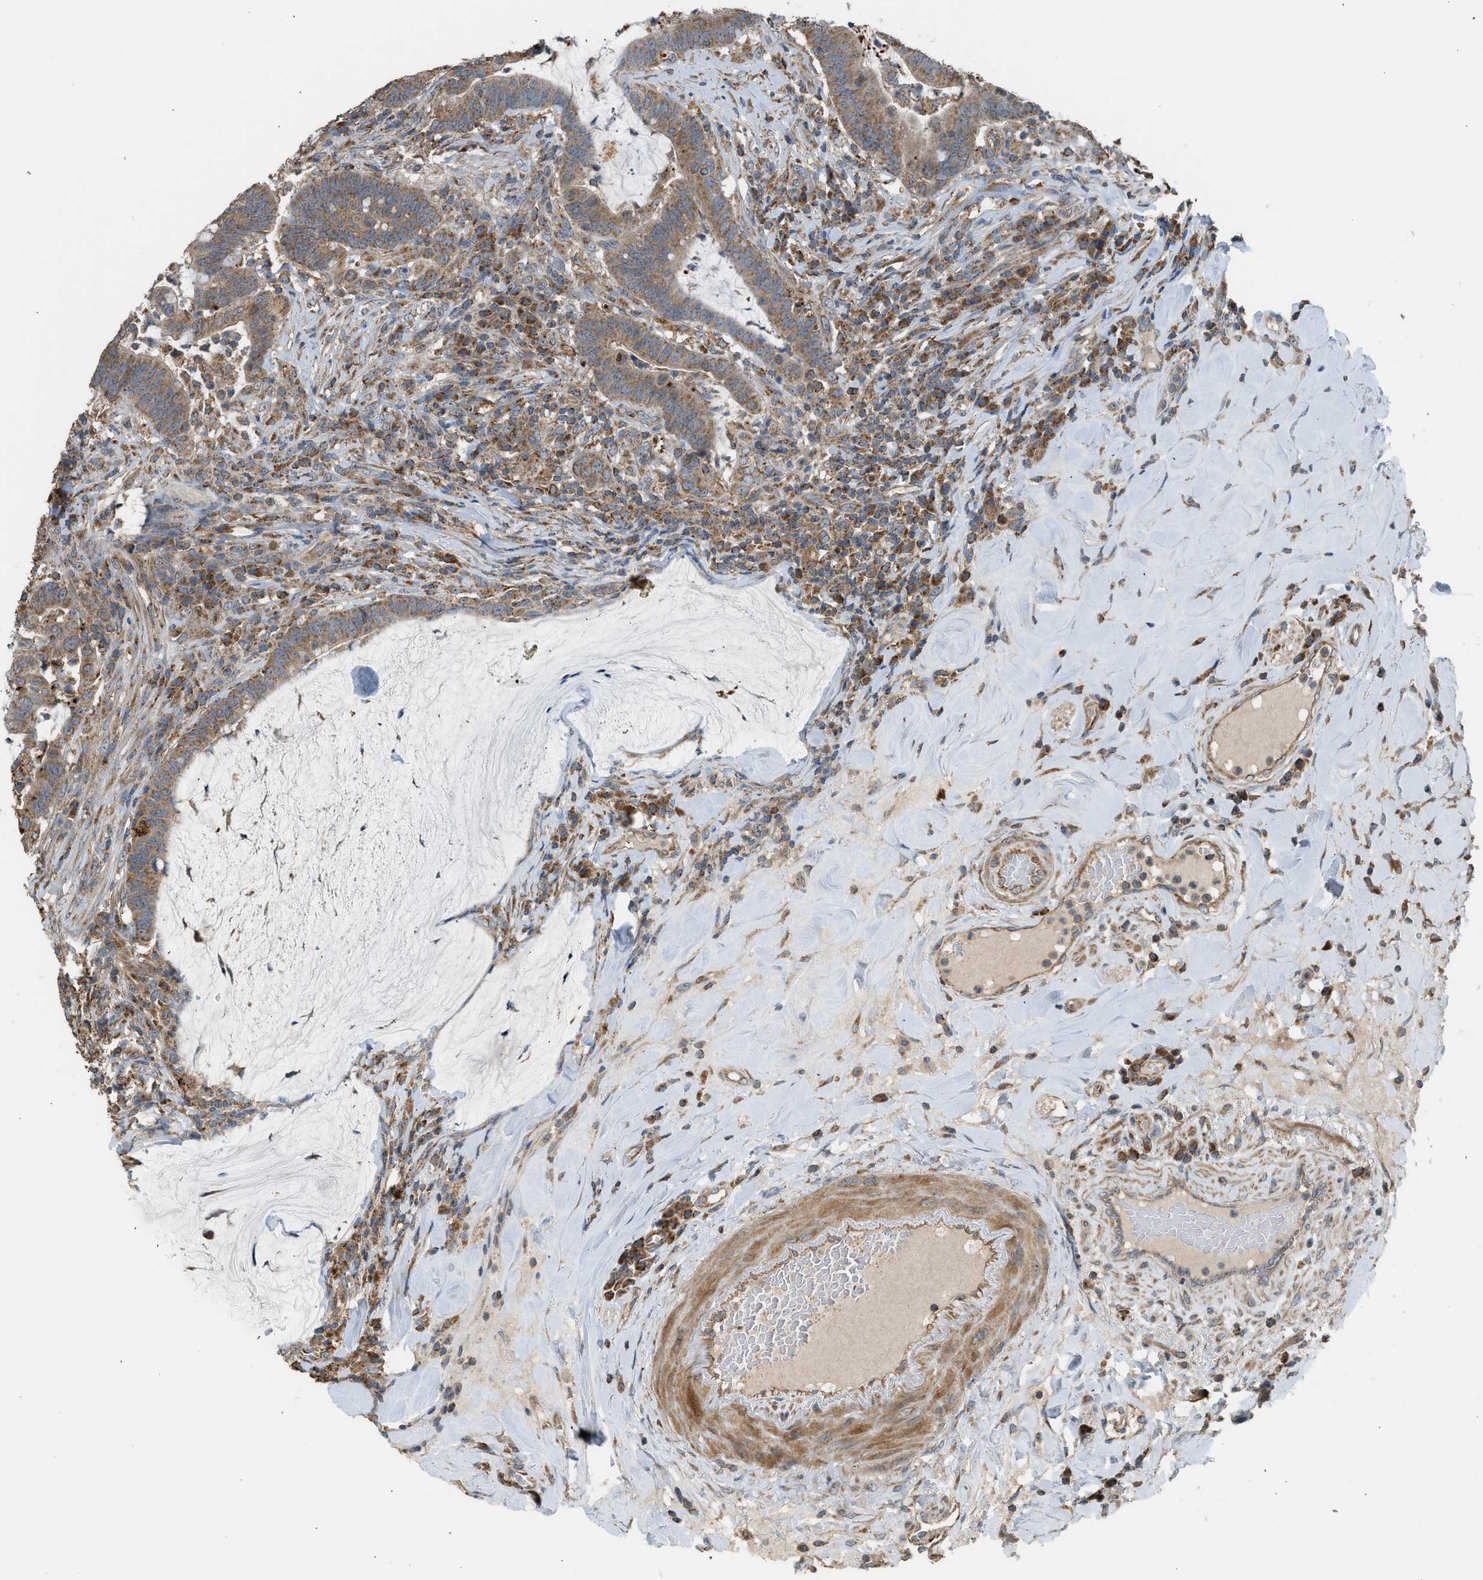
{"staining": {"intensity": "moderate", "quantity": ">75%", "location": "cytoplasmic/membranous"}, "tissue": "colorectal cancer", "cell_type": "Tumor cells", "image_type": "cancer", "snomed": [{"axis": "morphology", "description": "Normal tissue, NOS"}, {"axis": "morphology", "description": "Adenocarcinoma, NOS"}, {"axis": "topography", "description": "Colon"}], "caption": "The photomicrograph displays staining of adenocarcinoma (colorectal), revealing moderate cytoplasmic/membranous protein expression (brown color) within tumor cells.", "gene": "STARD3", "patient": {"sex": "female", "age": 66}}